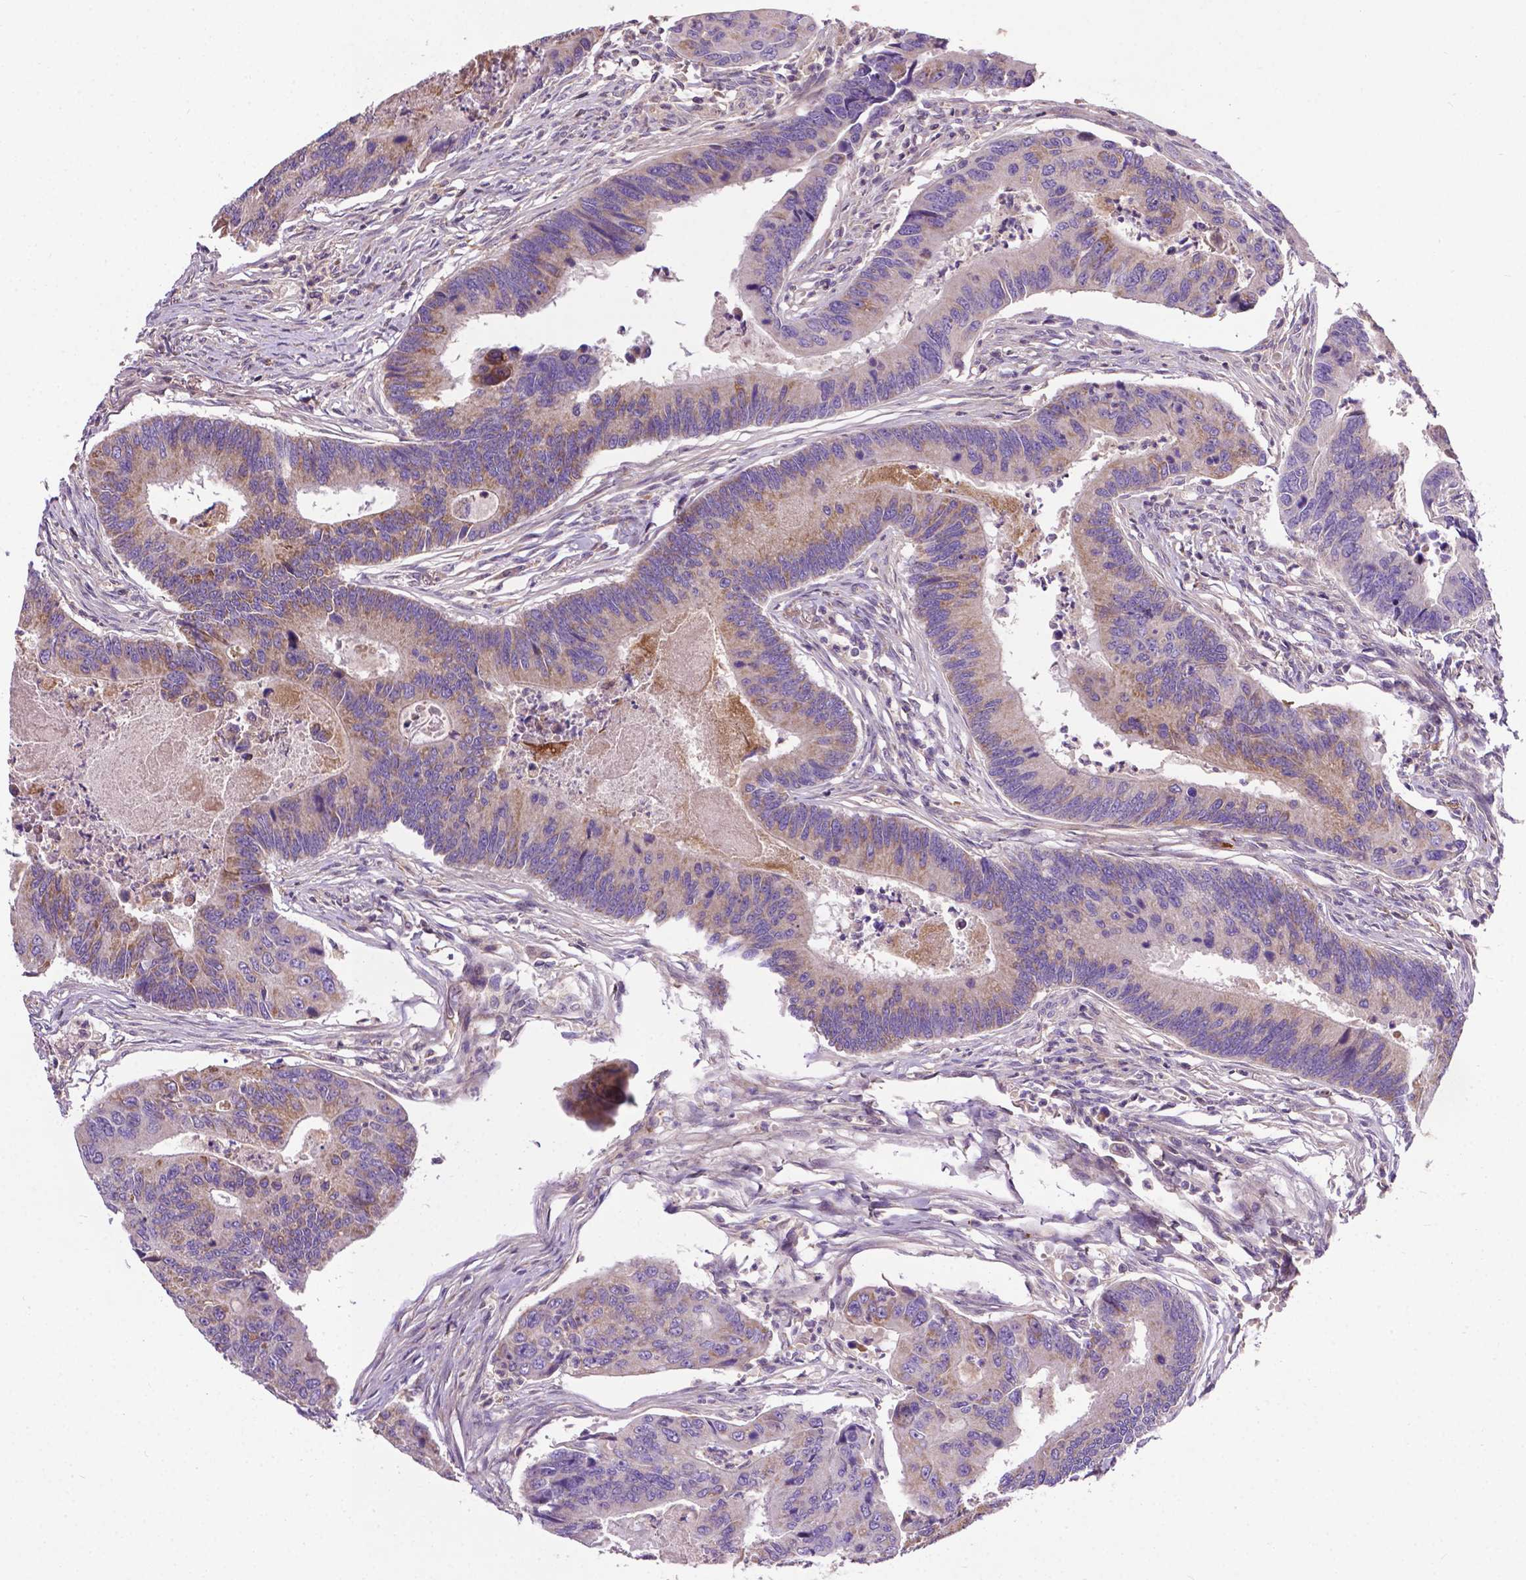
{"staining": {"intensity": "weak", "quantity": "<25%", "location": "cytoplasmic/membranous"}, "tissue": "colorectal cancer", "cell_type": "Tumor cells", "image_type": "cancer", "snomed": [{"axis": "morphology", "description": "Adenocarcinoma, NOS"}, {"axis": "topography", "description": "Colon"}], "caption": "Micrograph shows no protein expression in tumor cells of adenocarcinoma (colorectal) tissue.", "gene": "SPNS2", "patient": {"sex": "female", "age": 67}}